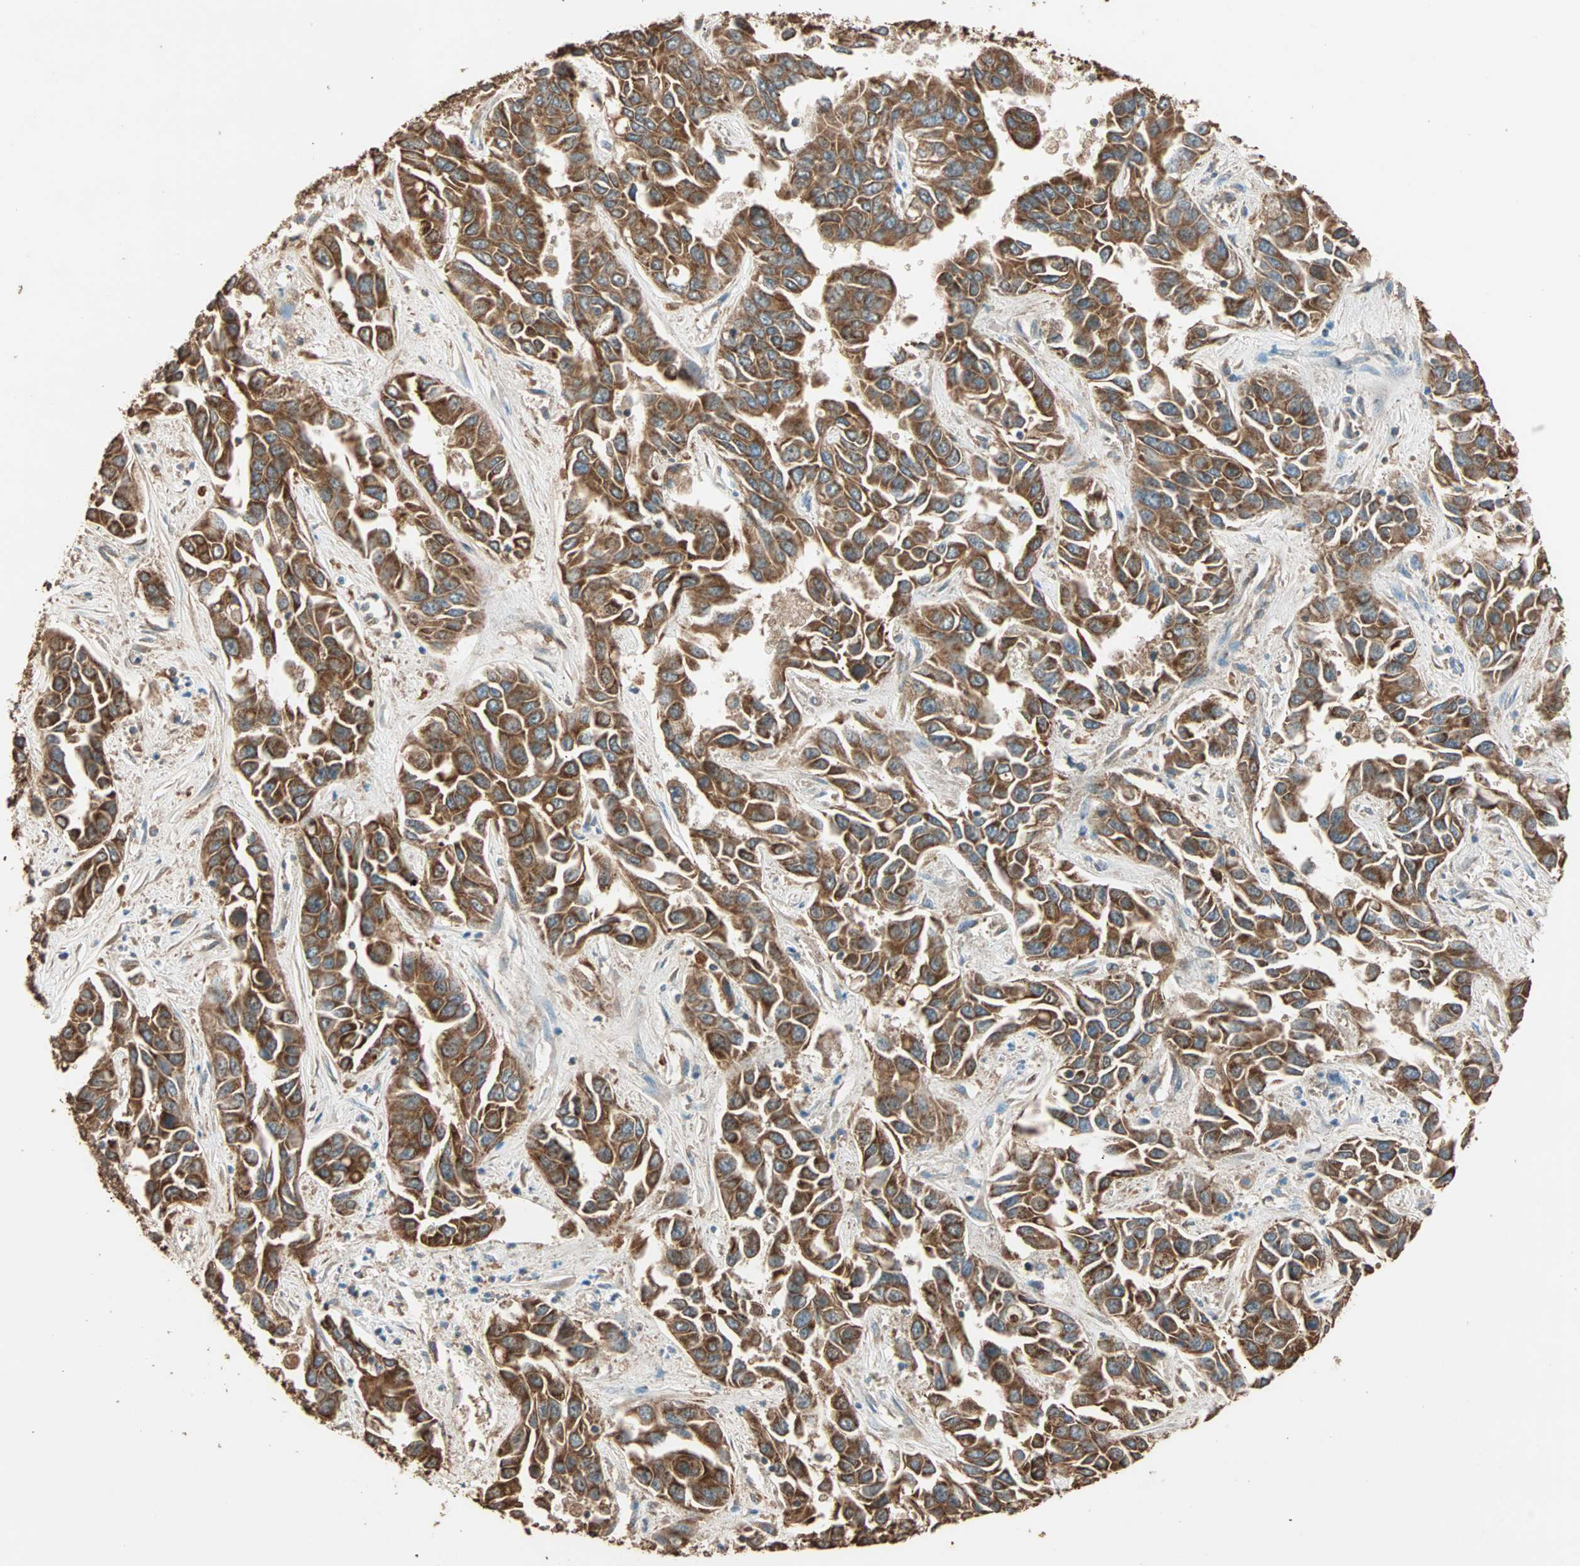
{"staining": {"intensity": "strong", "quantity": ">75%", "location": "cytoplasmic/membranous"}, "tissue": "liver cancer", "cell_type": "Tumor cells", "image_type": "cancer", "snomed": [{"axis": "morphology", "description": "Cholangiocarcinoma"}, {"axis": "topography", "description": "Liver"}], "caption": "This photomicrograph displays immunohistochemistry staining of human liver cancer, with high strong cytoplasmic/membranous staining in about >75% of tumor cells.", "gene": "EIF4G2", "patient": {"sex": "female", "age": 52}}